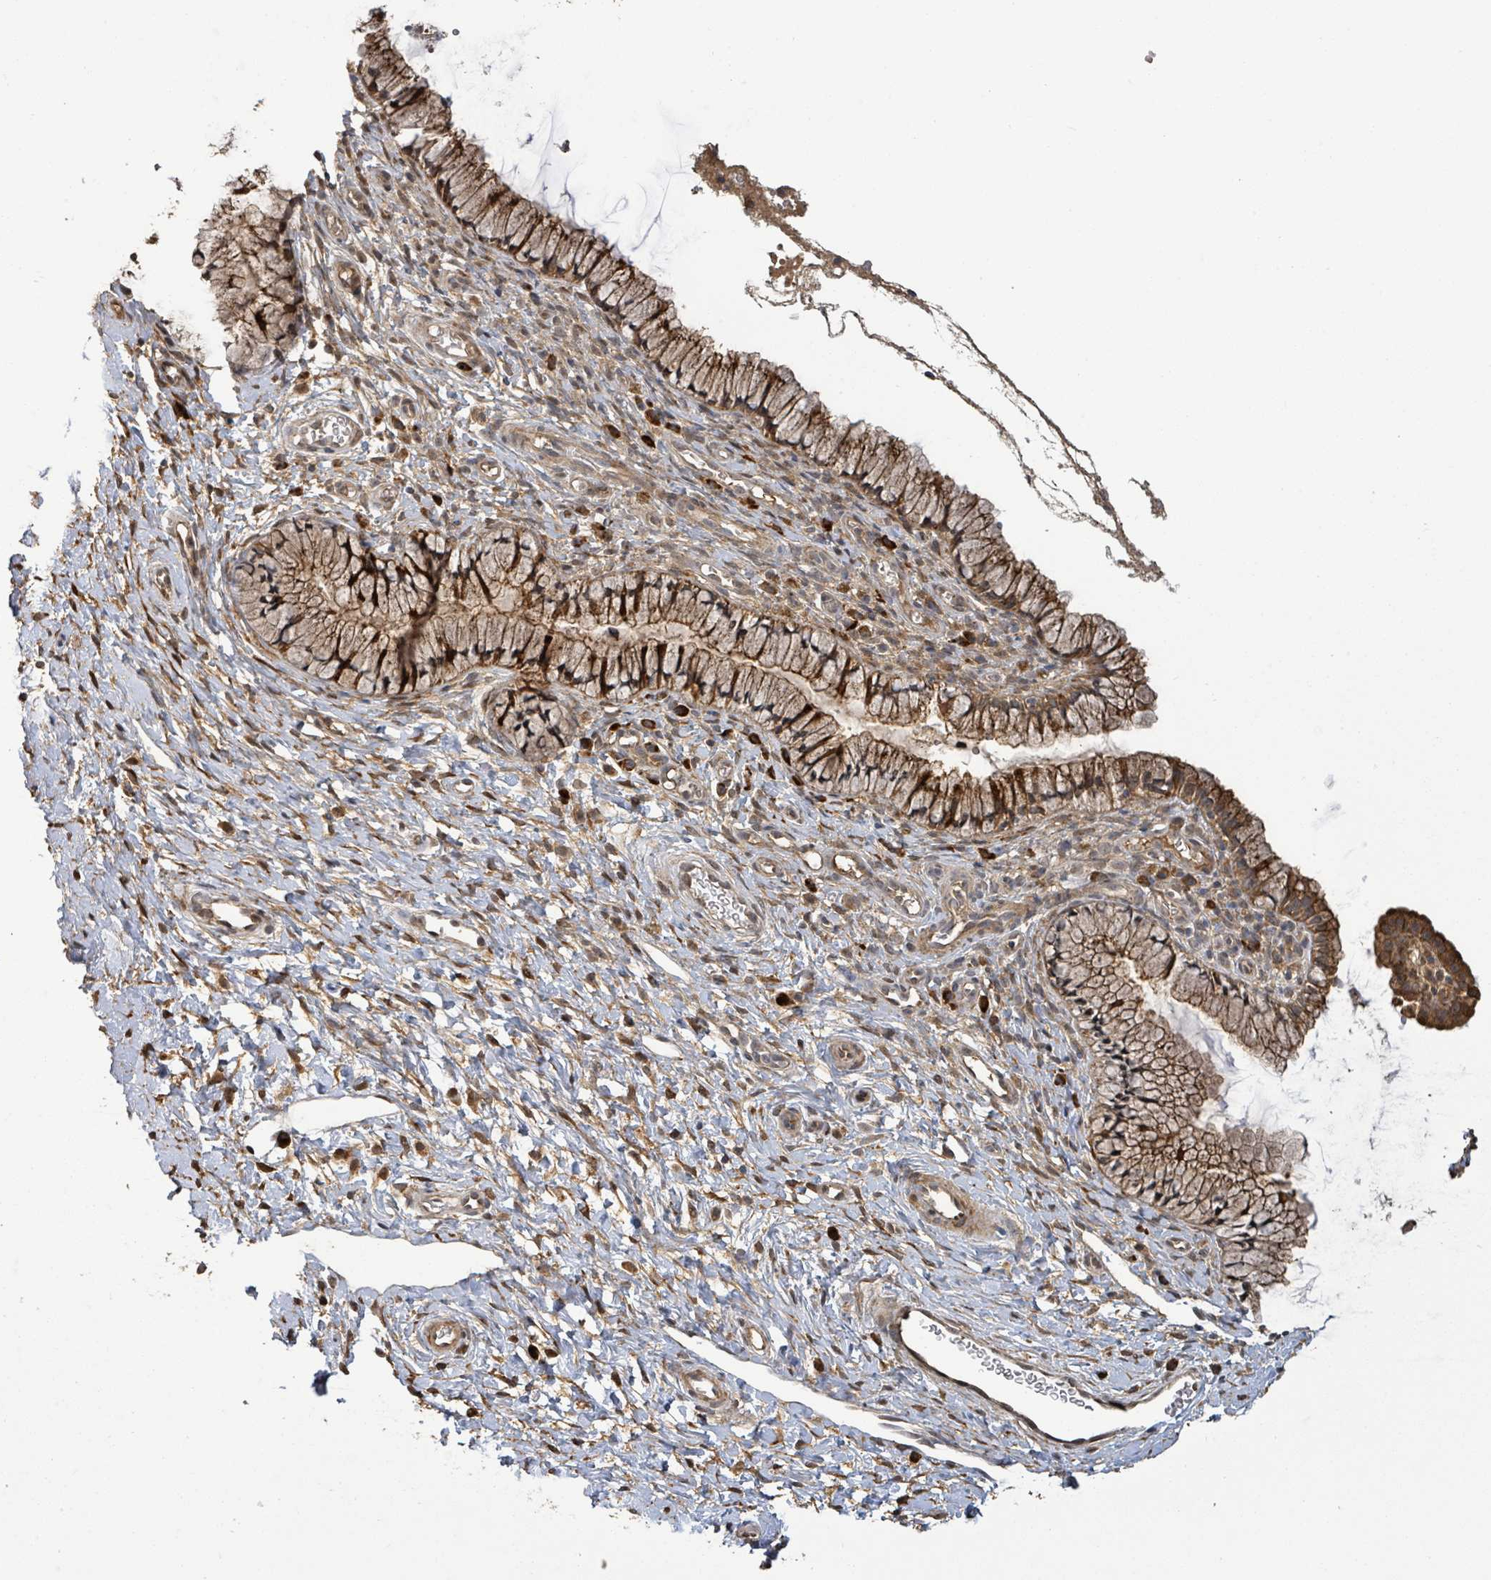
{"staining": {"intensity": "strong", "quantity": ">75%", "location": "cytoplasmic/membranous"}, "tissue": "cervix", "cell_type": "Glandular cells", "image_type": "normal", "snomed": [{"axis": "morphology", "description": "Normal tissue, NOS"}, {"axis": "topography", "description": "Cervix"}], "caption": "DAB immunohistochemical staining of normal cervix exhibits strong cytoplasmic/membranous protein positivity in about >75% of glandular cells.", "gene": "STARD4", "patient": {"sex": "female", "age": 36}}